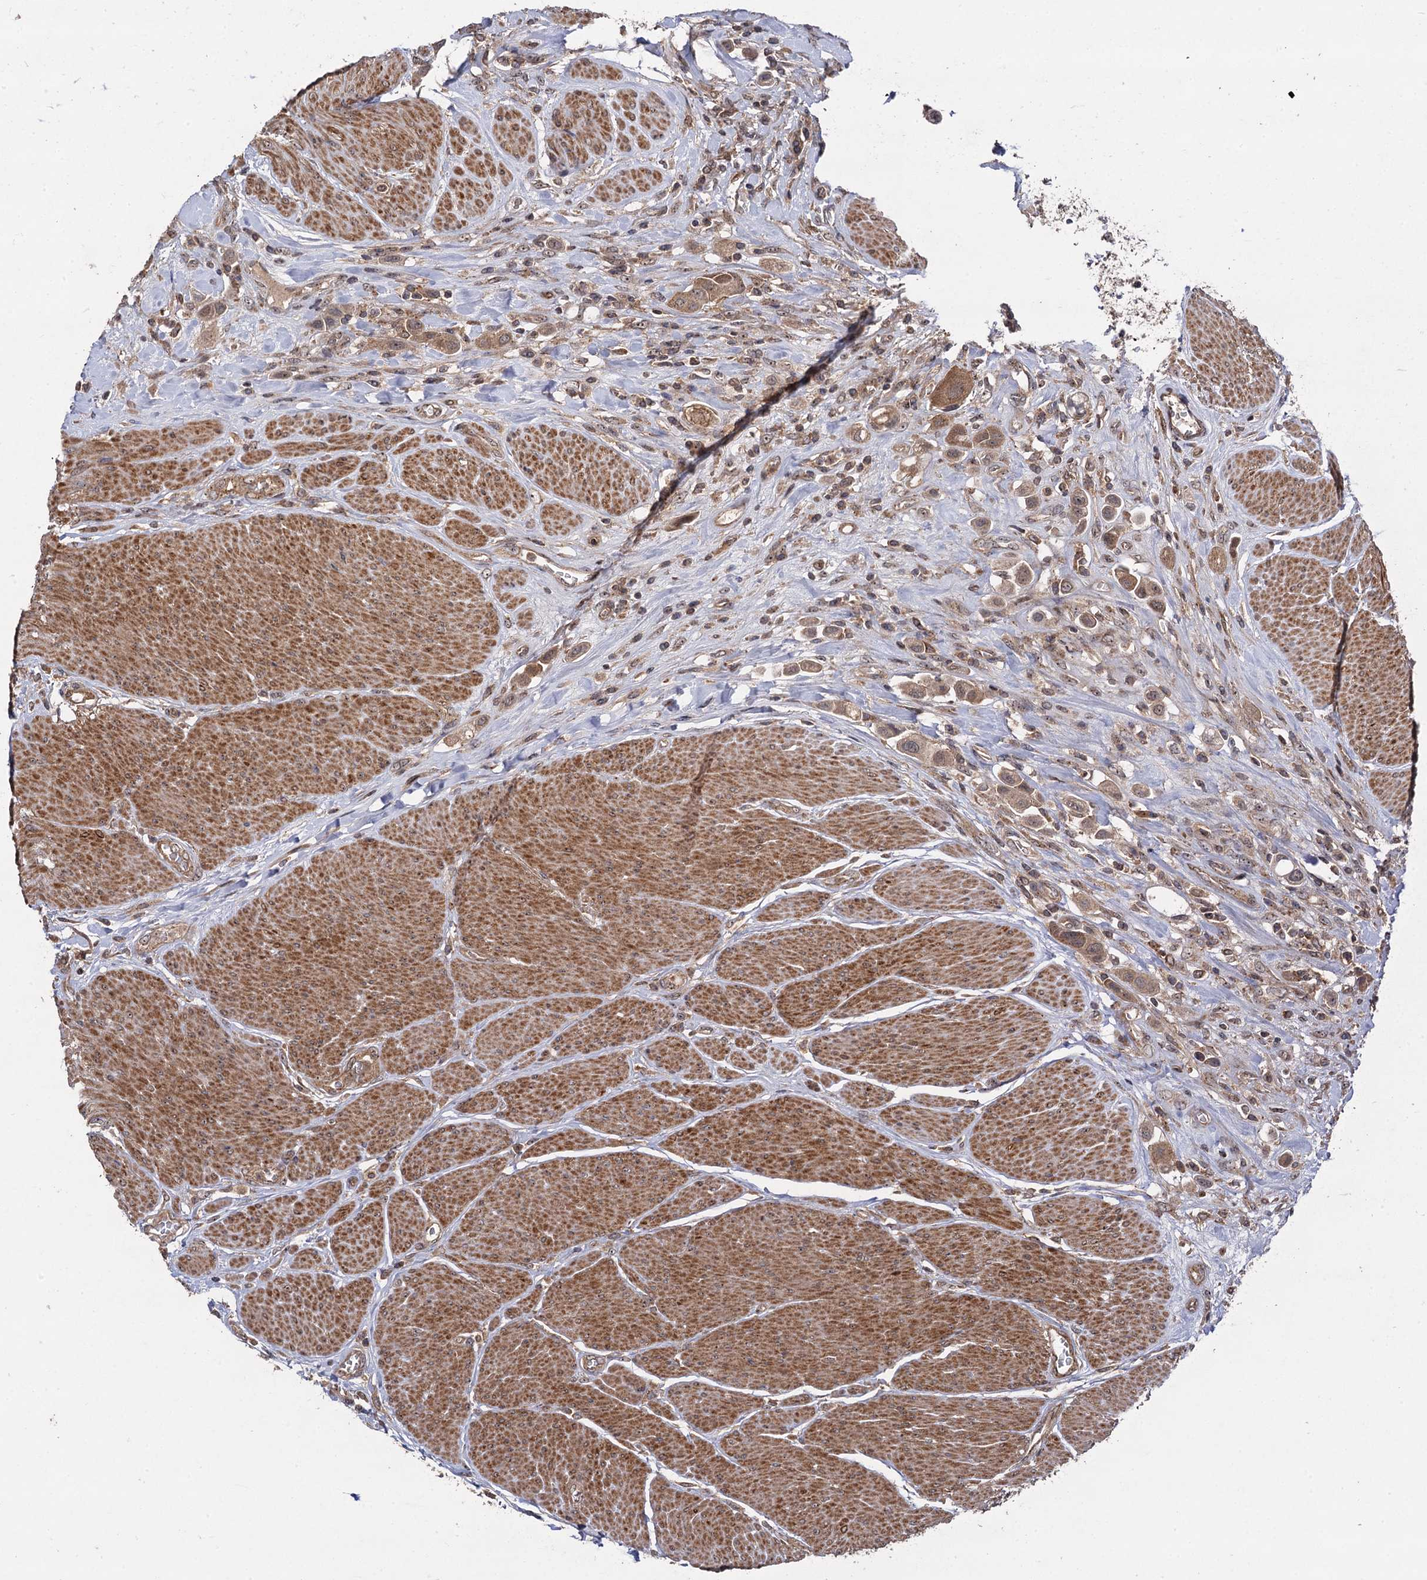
{"staining": {"intensity": "moderate", "quantity": ">75%", "location": "cytoplasmic/membranous"}, "tissue": "urothelial cancer", "cell_type": "Tumor cells", "image_type": "cancer", "snomed": [{"axis": "morphology", "description": "Urothelial carcinoma, High grade"}, {"axis": "topography", "description": "Urinary bladder"}], "caption": "Urothelial cancer stained with a brown dye exhibits moderate cytoplasmic/membranous positive staining in approximately >75% of tumor cells.", "gene": "KXD1", "patient": {"sex": "male", "age": 50}}